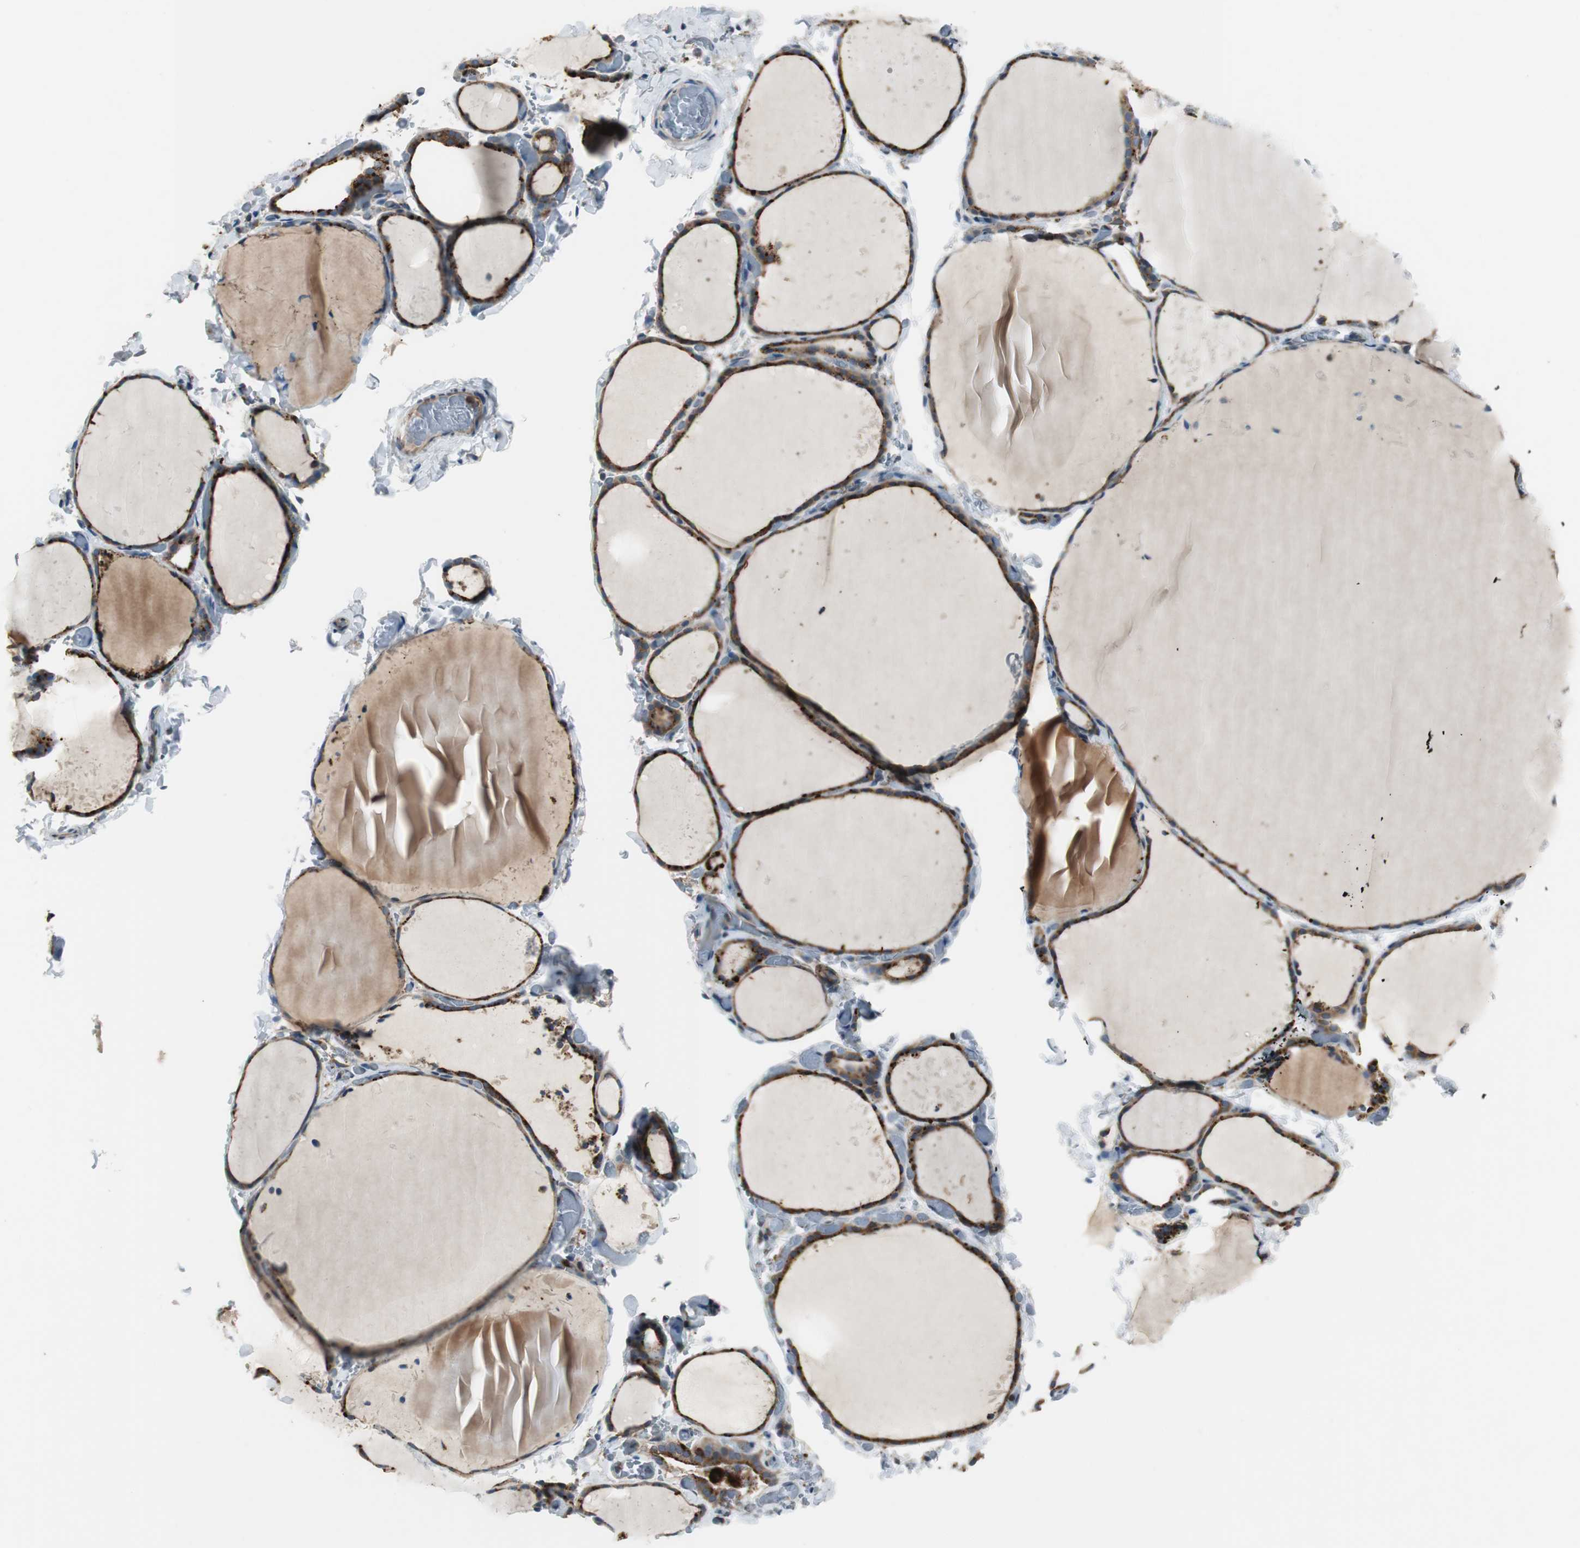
{"staining": {"intensity": "strong", "quantity": ">75%", "location": "cytoplasmic/membranous"}, "tissue": "thyroid gland", "cell_type": "Glandular cells", "image_type": "normal", "snomed": [{"axis": "morphology", "description": "Normal tissue, NOS"}, {"axis": "topography", "description": "Thyroid gland"}], "caption": "Immunohistochemistry (IHC) histopathology image of unremarkable human thyroid gland stained for a protein (brown), which shows high levels of strong cytoplasmic/membranous expression in about >75% of glandular cells.", "gene": "NCK1", "patient": {"sex": "female", "age": 22}}